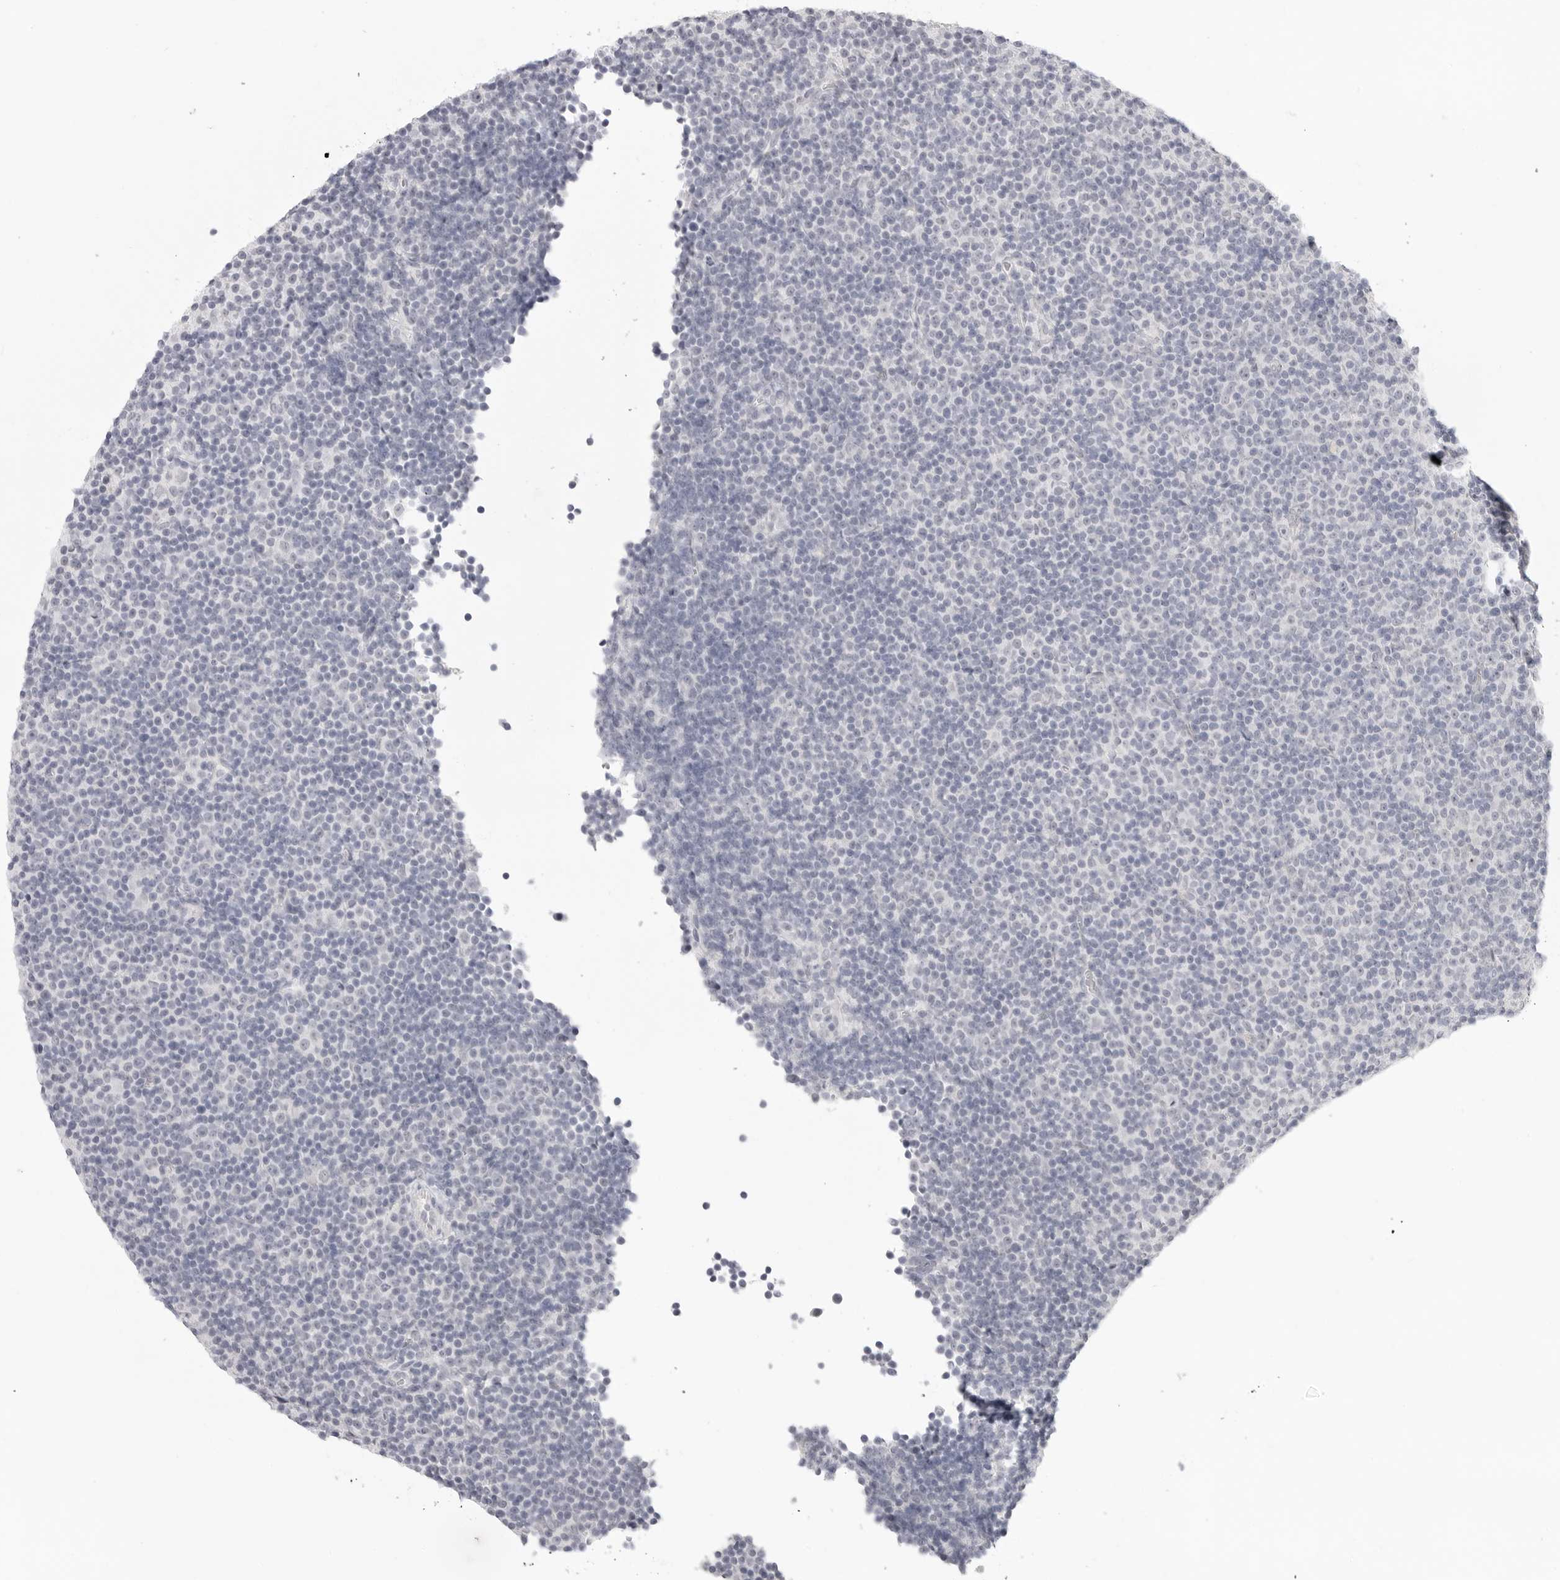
{"staining": {"intensity": "negative", "quantity": "none", "location": "none"}, "tissue": "lymphoma", "cell_type": "Tumor cells", "image_type": "cancer", "snomed": [{"axis": "morphology", "description": "Malignant lymphoma, non-Hodgkin's type, Low grade"}, {"axis": "topography", "description": "Lymph node"}], "caption": "Human lymphoma stained for a protein using immunohistochemistry (IHC) shows no staining in tumor cells.", "gene": "KLK11", "patient": {"sex": "female", "age": 67}}